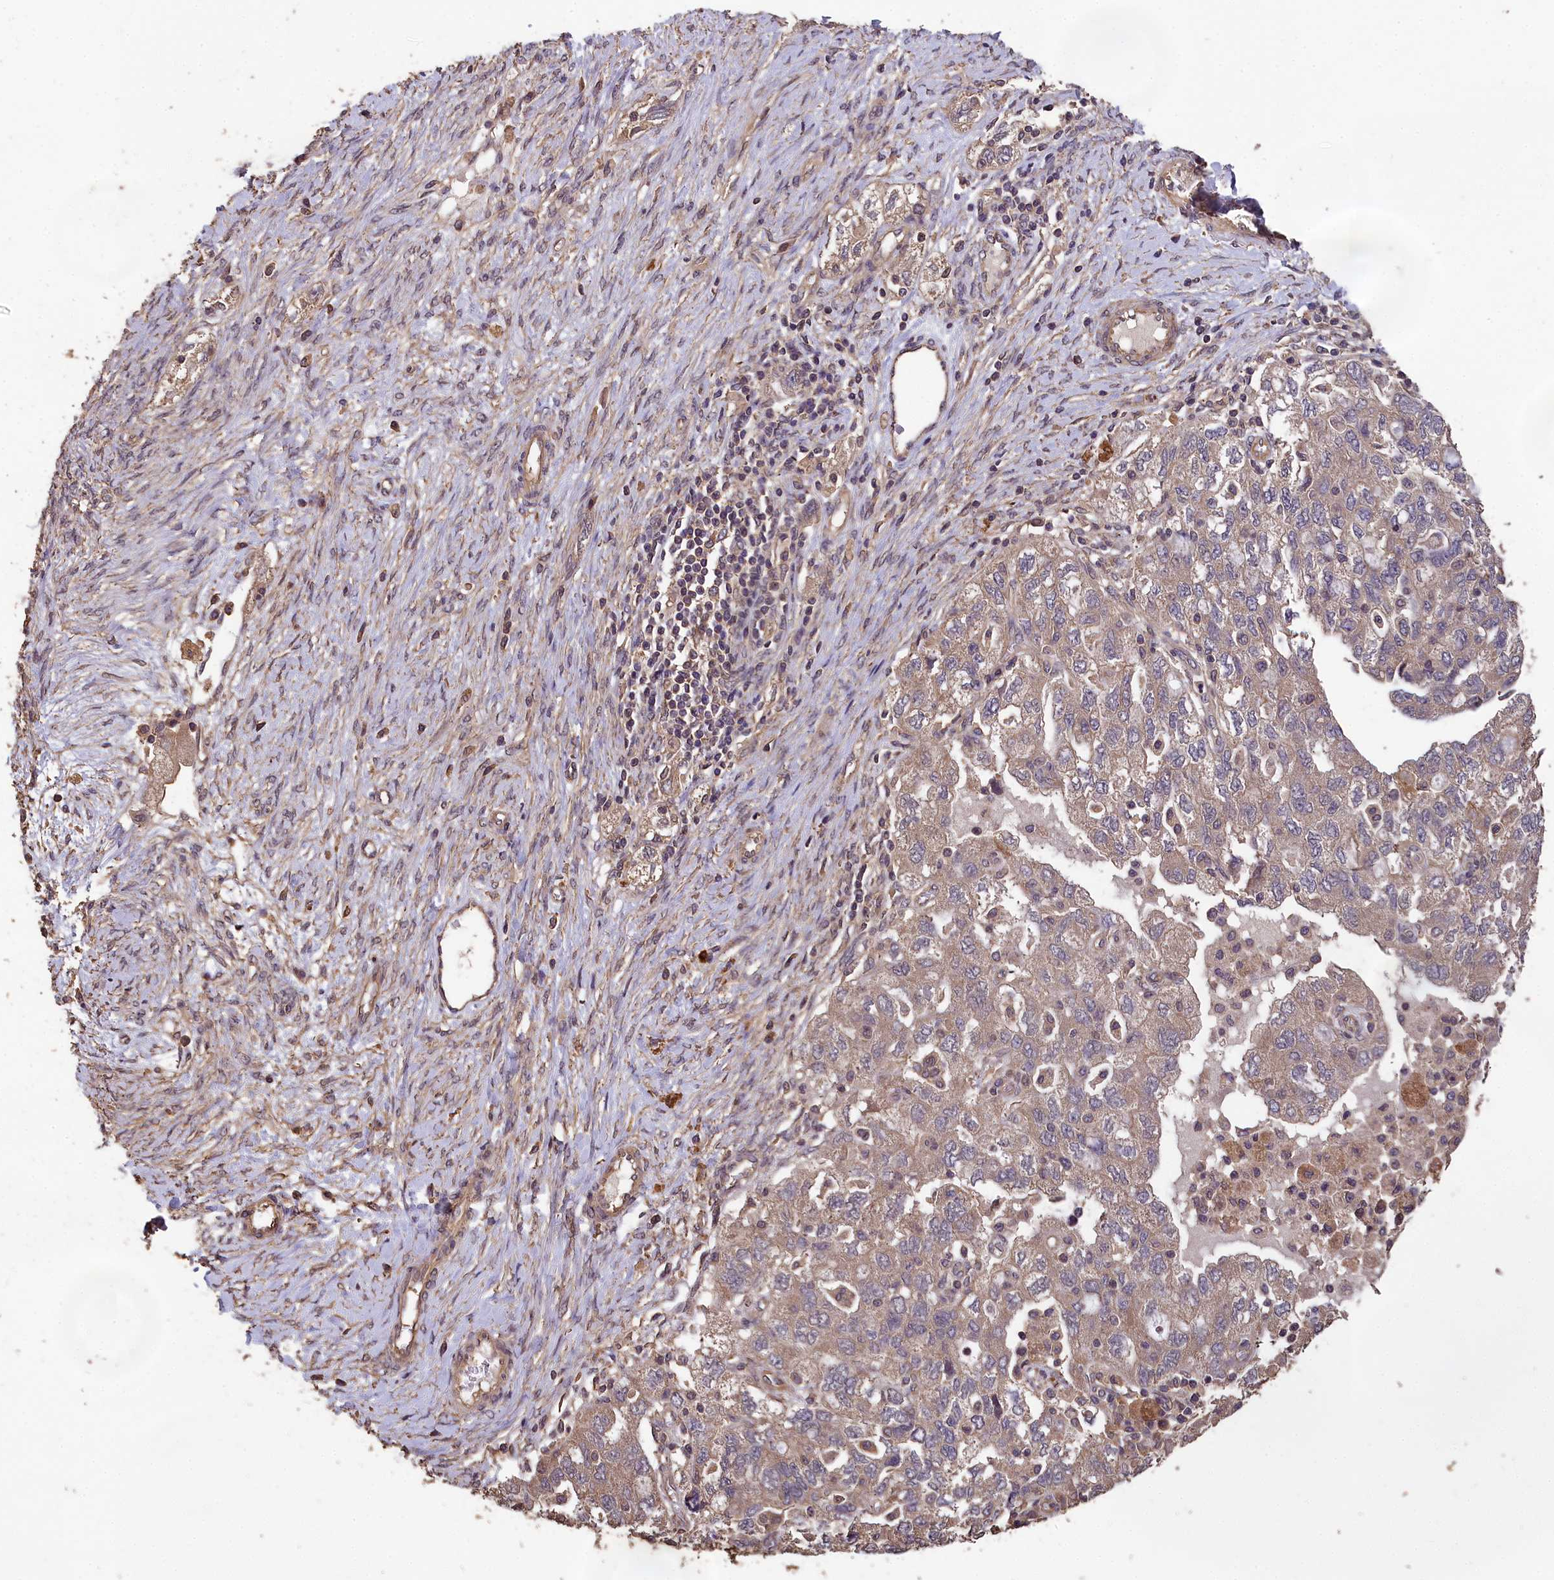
{"staining": {"intensity": "weak", "quantity": ">75%", "location": "cytoplasmic/membranous"}, "tissue": "ovarian cancer", "cell_type": "Tumor cells", "image_type": "cancer", "snomed": [{"axis": "morphology", "description": "Carcinoma, NOS"}, {"axis": "morphology", "description": "Cystadenocarcinoma, serous, NOS"}, {"axis": "topography", "description": "Ovary"}], "caption": "An image of human ovarian cancer stained for a protein reveals weak cytoplasmic/membranous brown staining in tumor cells. The staining is performed using DAB (3,3'-diaminobenzidine) brown chromogen to label protein expression. The nuclei are counter-stained blue using hematoxylin.", "gene": "CHD9", "patient": {"sex": "female", "age": 69}}